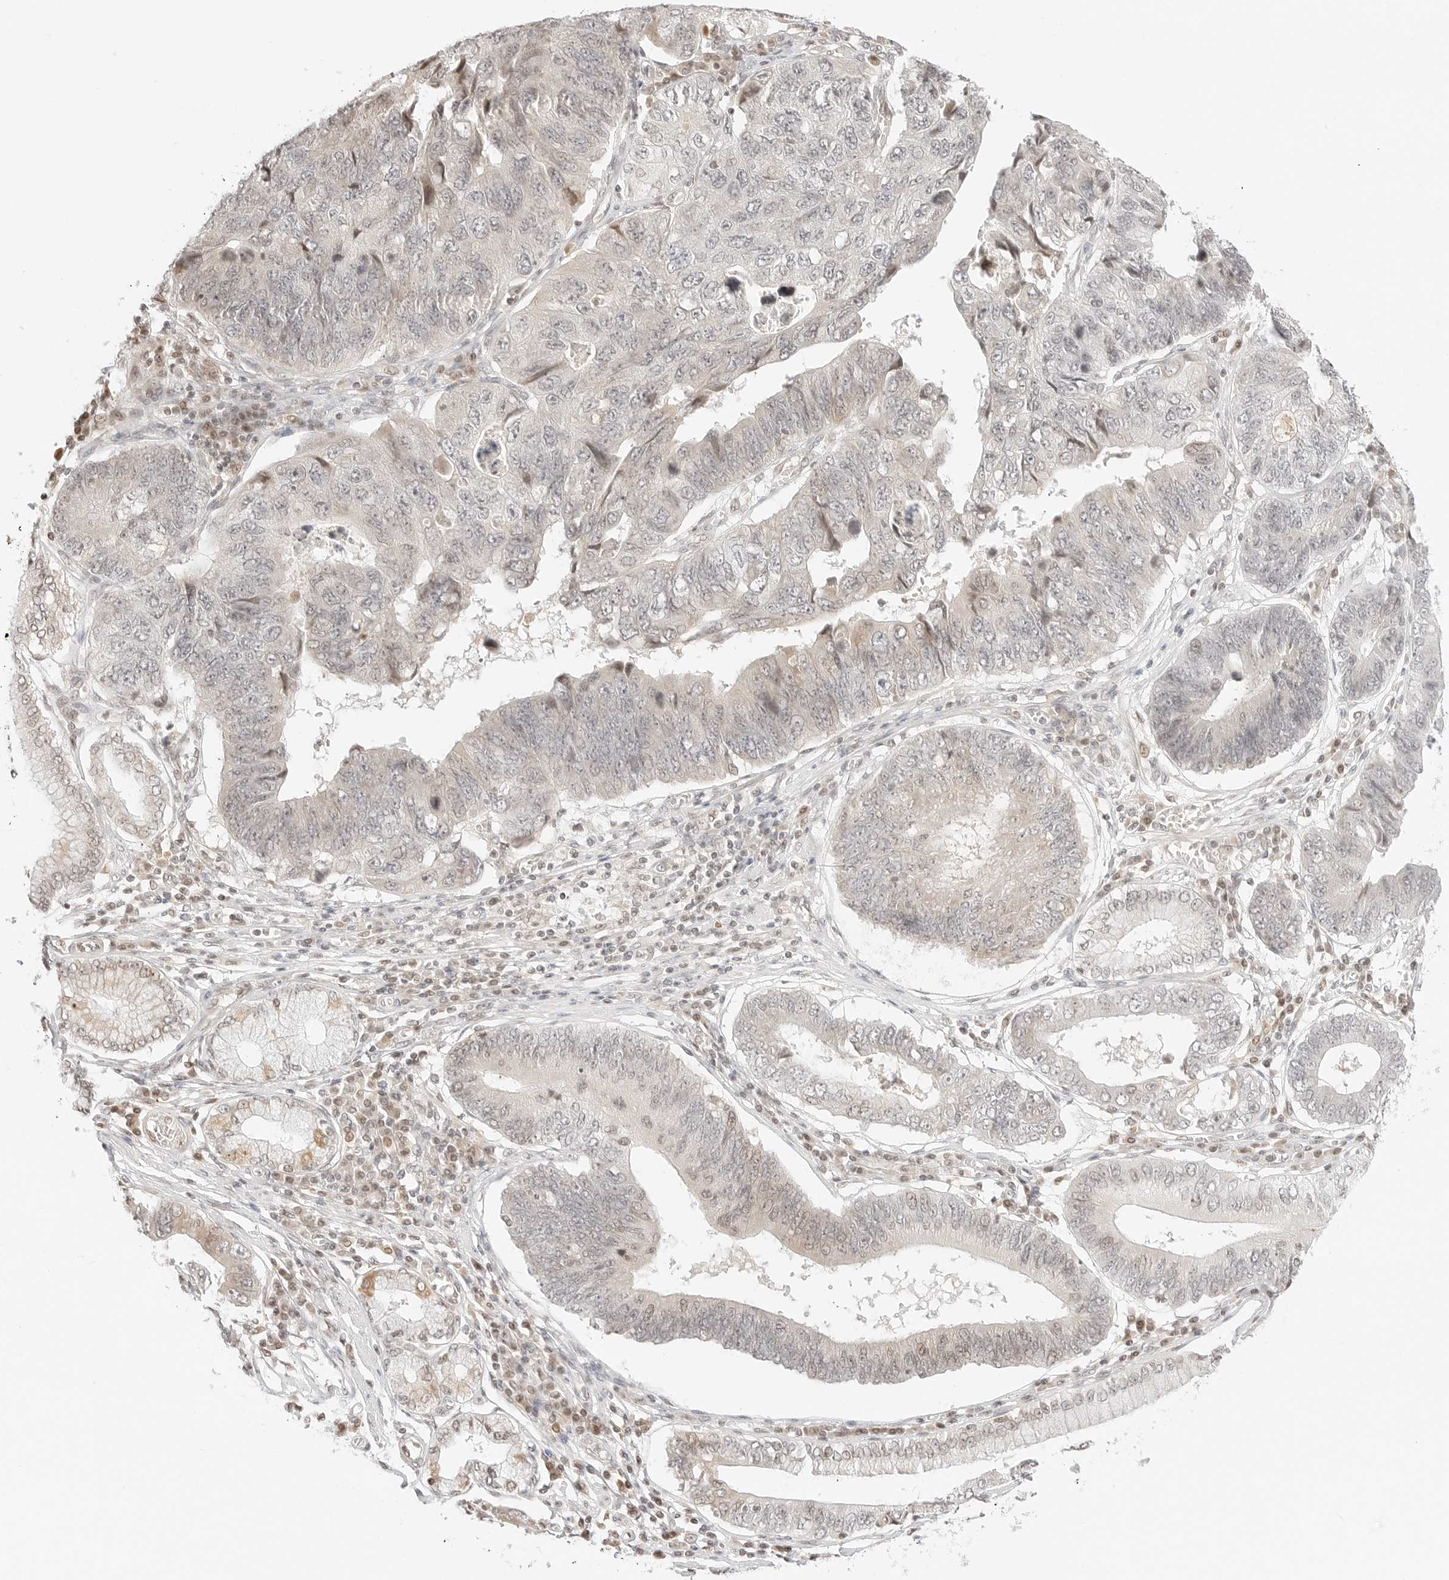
{"staining": {"intensity": "weak", "quantity": "25%-75%", "location": "cytoplasmic/membranous,nuclear"}, "tissue": "stomach cancer", "cell_type": "Tumor cells", "image_type": "cancer", "snomed": [{"axis": "morphology", "description": "Adenocarcinoma, NOS"}, {"axis": "topography", "description": "Stomach"}], "caption": "DAB (3,3'-diaminobenzidine) immunohistochemical staining of stomach cancer (adenocarcinoma) exhibits weak cytoplasmic/membranous and nuclear protein staining in about 25%-75% of tumor cells.", "gene": "RPS6KL1", "patient": {"sex": "male", "age": 59}}